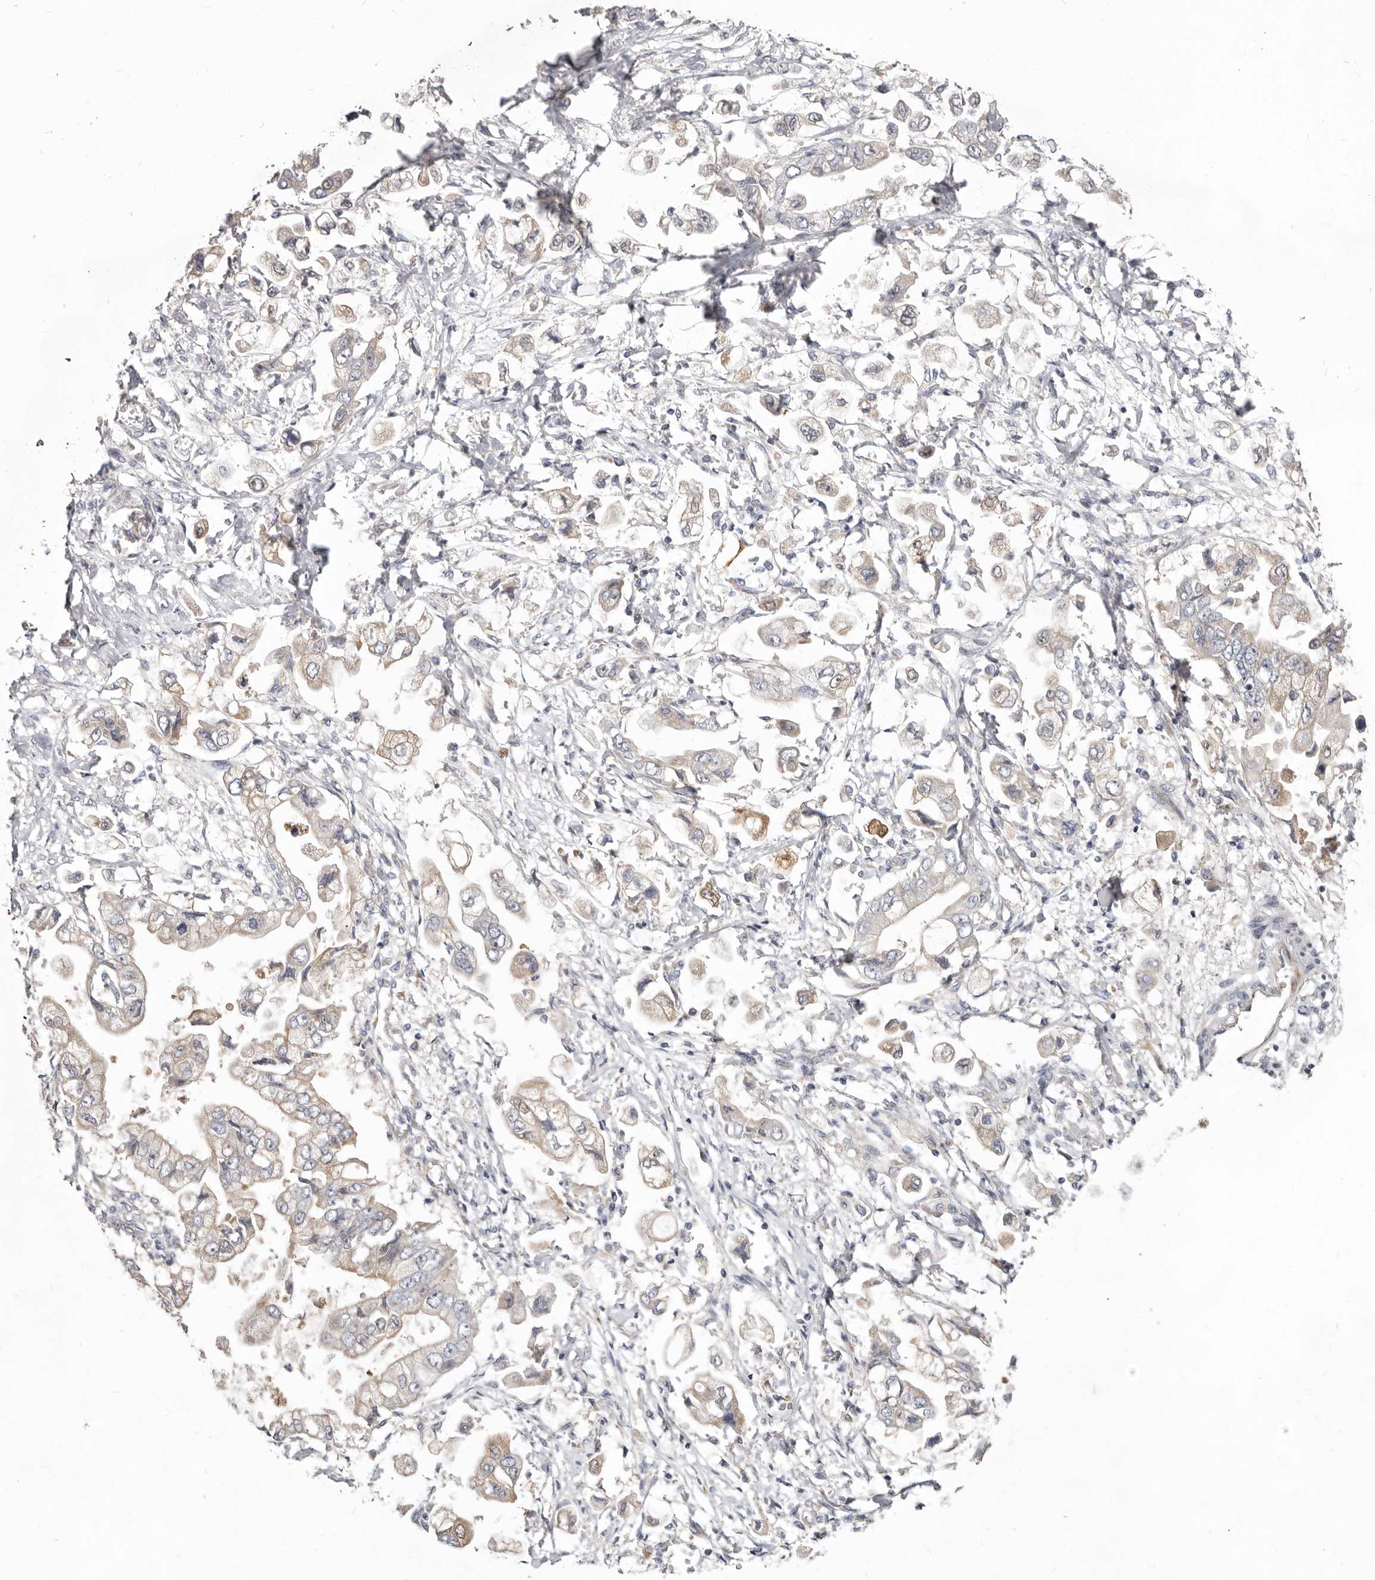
{"staining": {"intensity": "weak", "quantity": ">75%", "location": "cytoplasmic/membranous"}, "tissue": "stomach cancer", "cell_type": "Tumor cells", "image_type": "cancer", "snomed": [{"axis": "morphology", "description": "Adenocarcinoma, NOS"}, {"axis": "topography", "description": "Stomach"}], "caption": "Immunohistochemistry (IHC) staining of stomach adenocarcinoma, which demonstrates low levels of weak cytoplasmic/membranous staining in approximately >75% of tumor cells indicating weak cytoplasmic/membranous protein staining. The staining was performed using DAB (3,3'-diaminobenzidine) (brown) for protein detection and nuclei were counterstained in hematoxylin (blue).", "gene": "FMO2", "patient": {"sex": "male", "age": 62}}